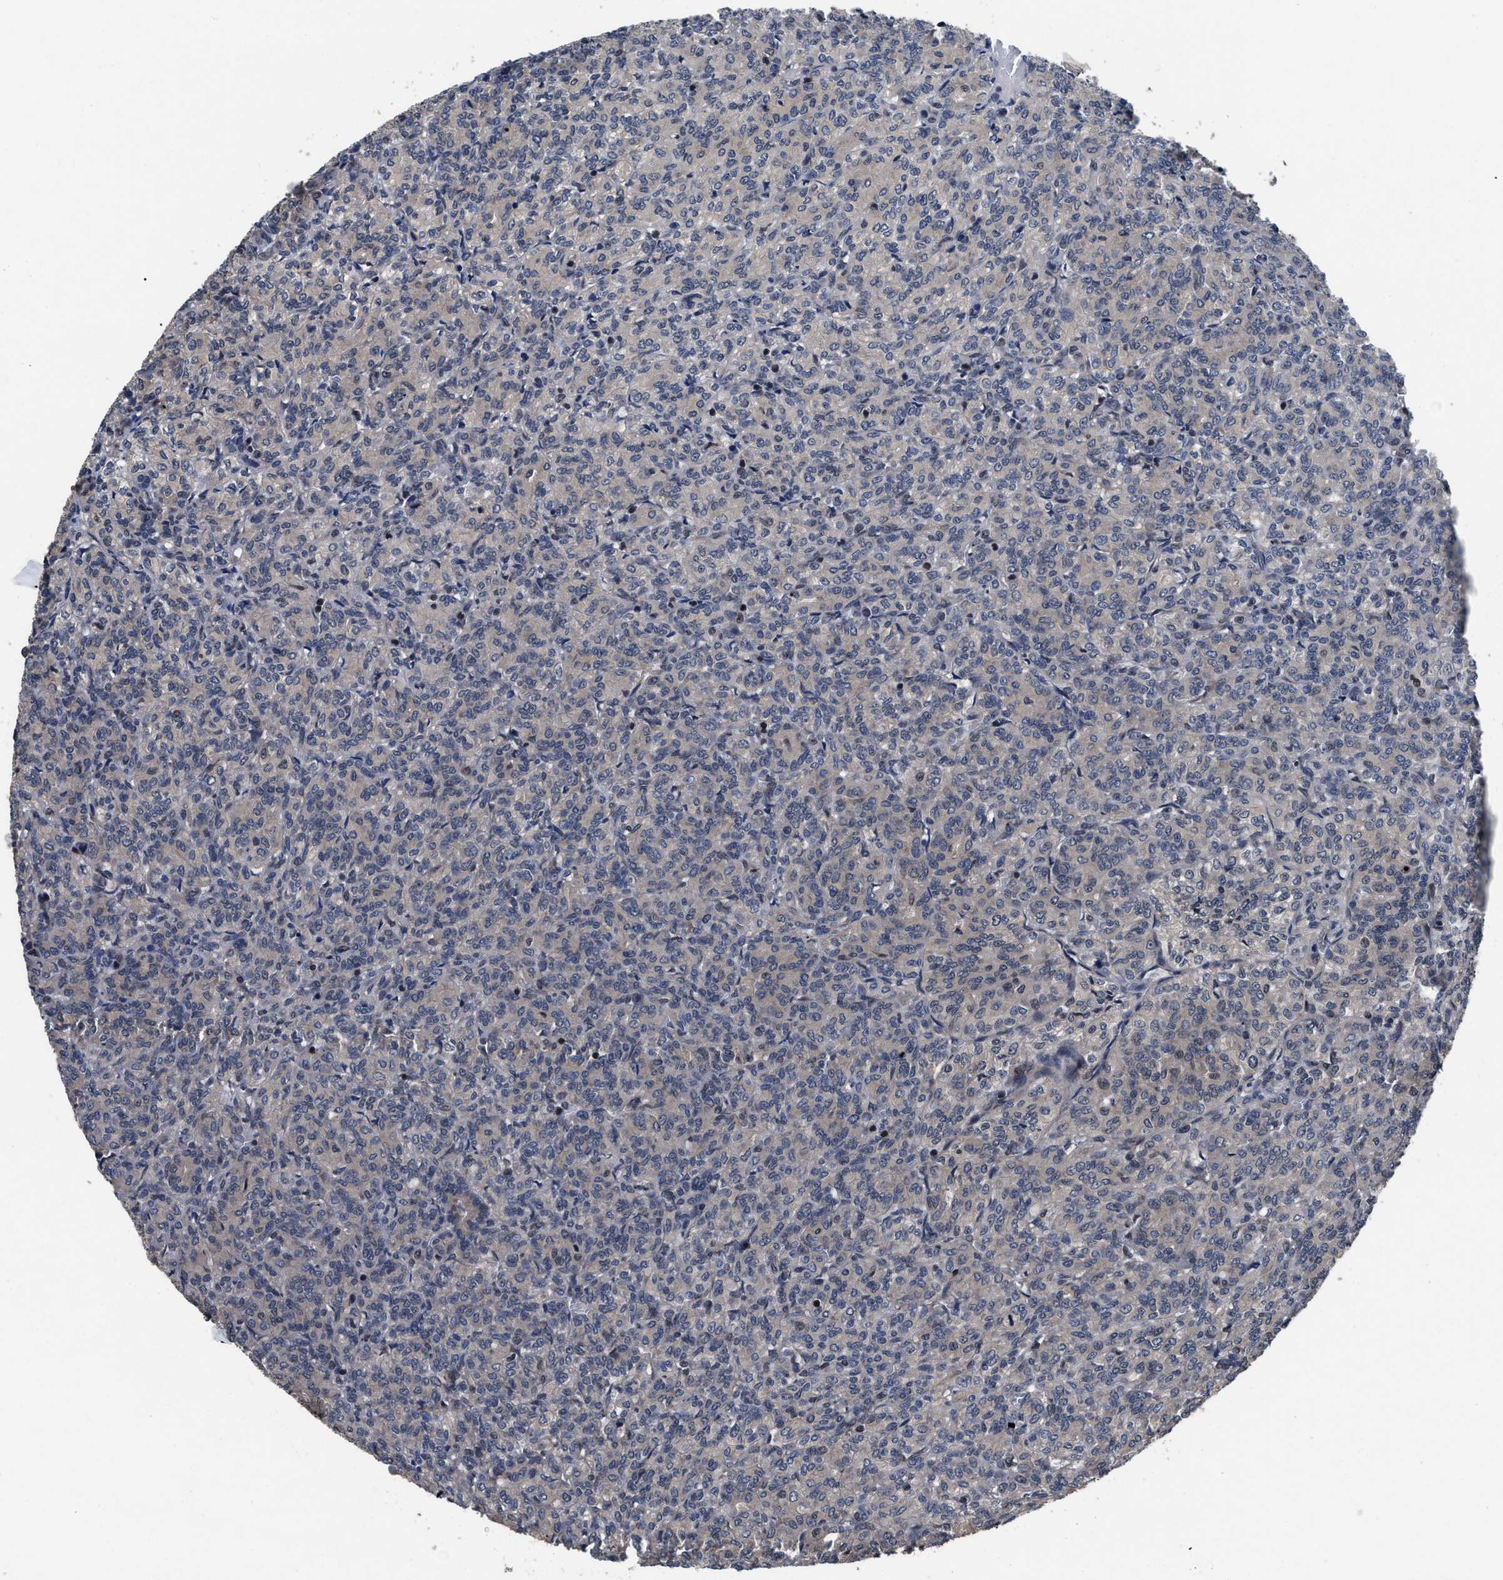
{"staining": {"intensity": "weak", "quantity": "25%-75%", "location": "cytoplasmic/membranous"}, "tissue": "renal cancer", "cell_type": "Tumor cells", "image_type": "cancer", "snomed": [{"axis": "morphology", "description": "Adenocarcinoma, NOS"}, {"axis": "topography", "description": "Kidney"}], "caption": "Weak cytoplasmic/membranous positivity is identified in about 25%-75% of tumor cells in renal cancer (adenocarcinoma).", "gene": "DNAJC14", "patient": {"sex": "male", "age": 77}}